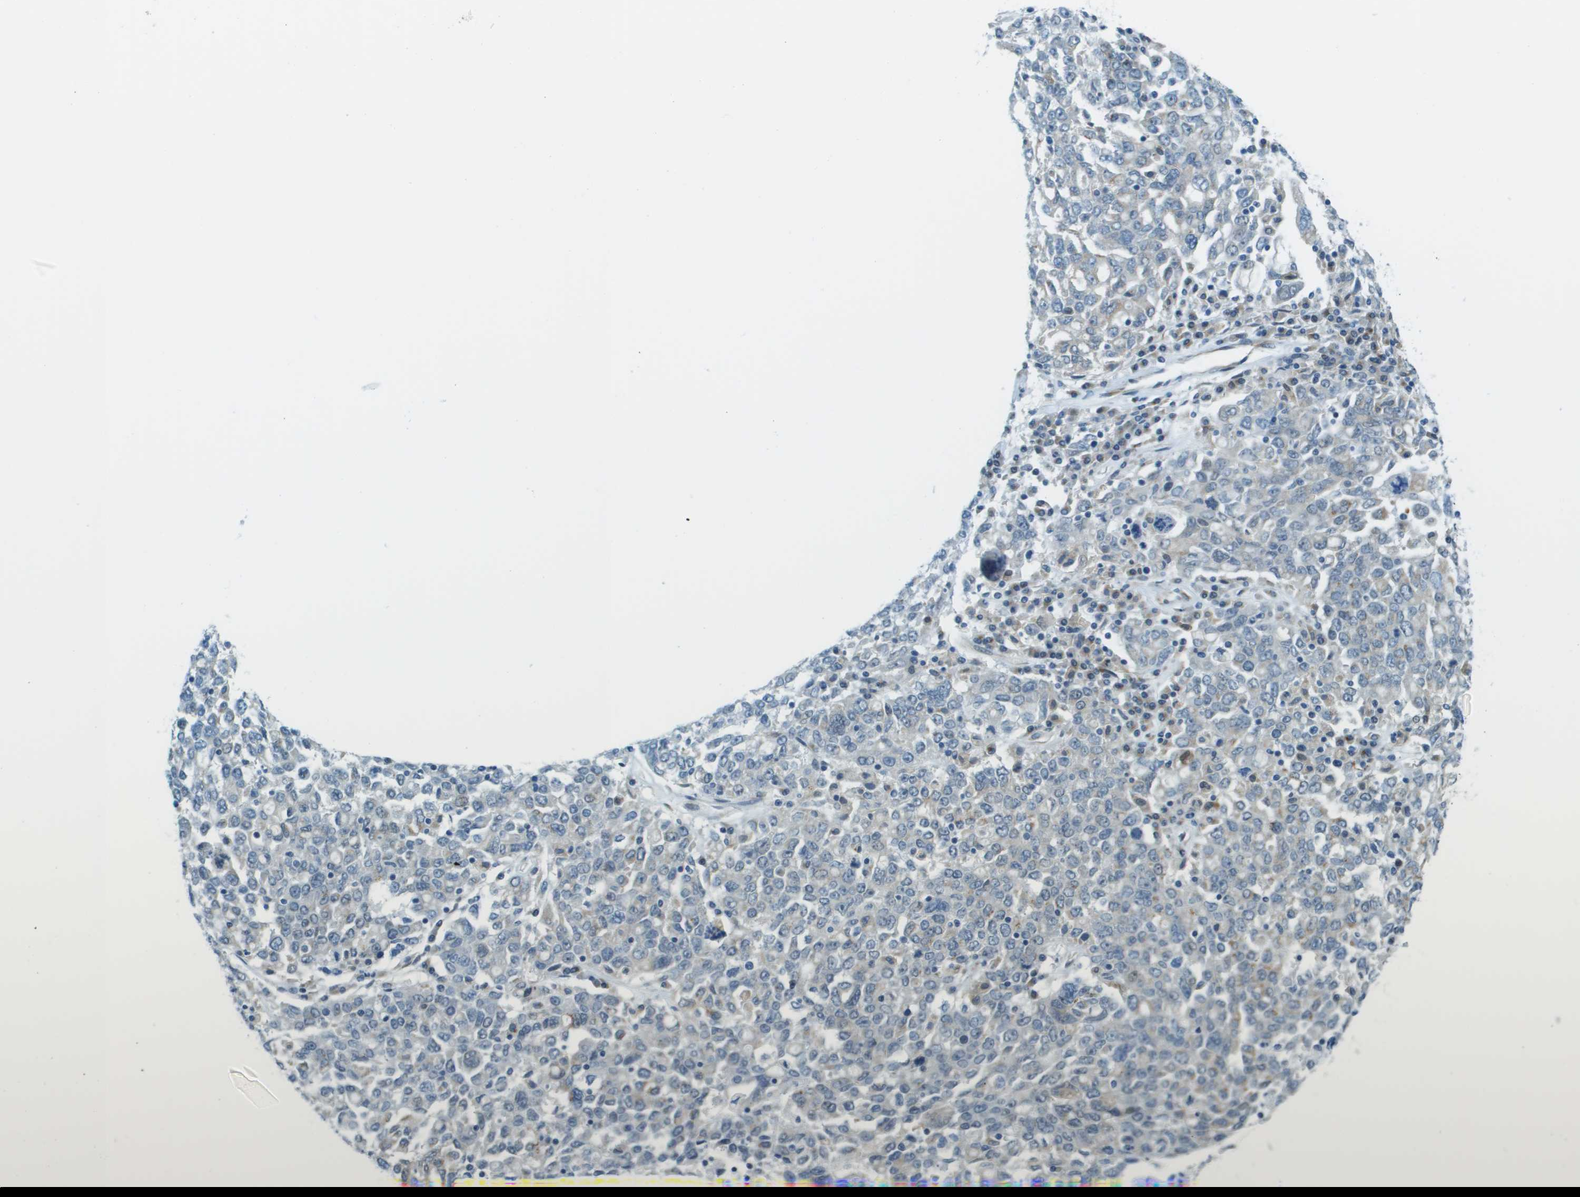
{"staining": {"intensity": "weak", "quantity": "<25%", "location": "cytoplasmic/membranous"}, "tissue": "ovarian cancer", "cell_type": "Tumor cells", "image_type": "cancer", "snomed": [{"axis": "morphology", "description": "Carcinoma, endometroid"}, {"axis": "topography", "description": "Ovary"}], "caption": "The IHC micrograph has no significant staining in tumor cells of ovarian cancer tissue. The staining is performed using DAB (3,3'-diaminobenzidine) brown chromogen with nuclei counter-stained in using hematoxylin.", "gene": "ACBD3", "patient": {"sex": "female", "age": 62}}